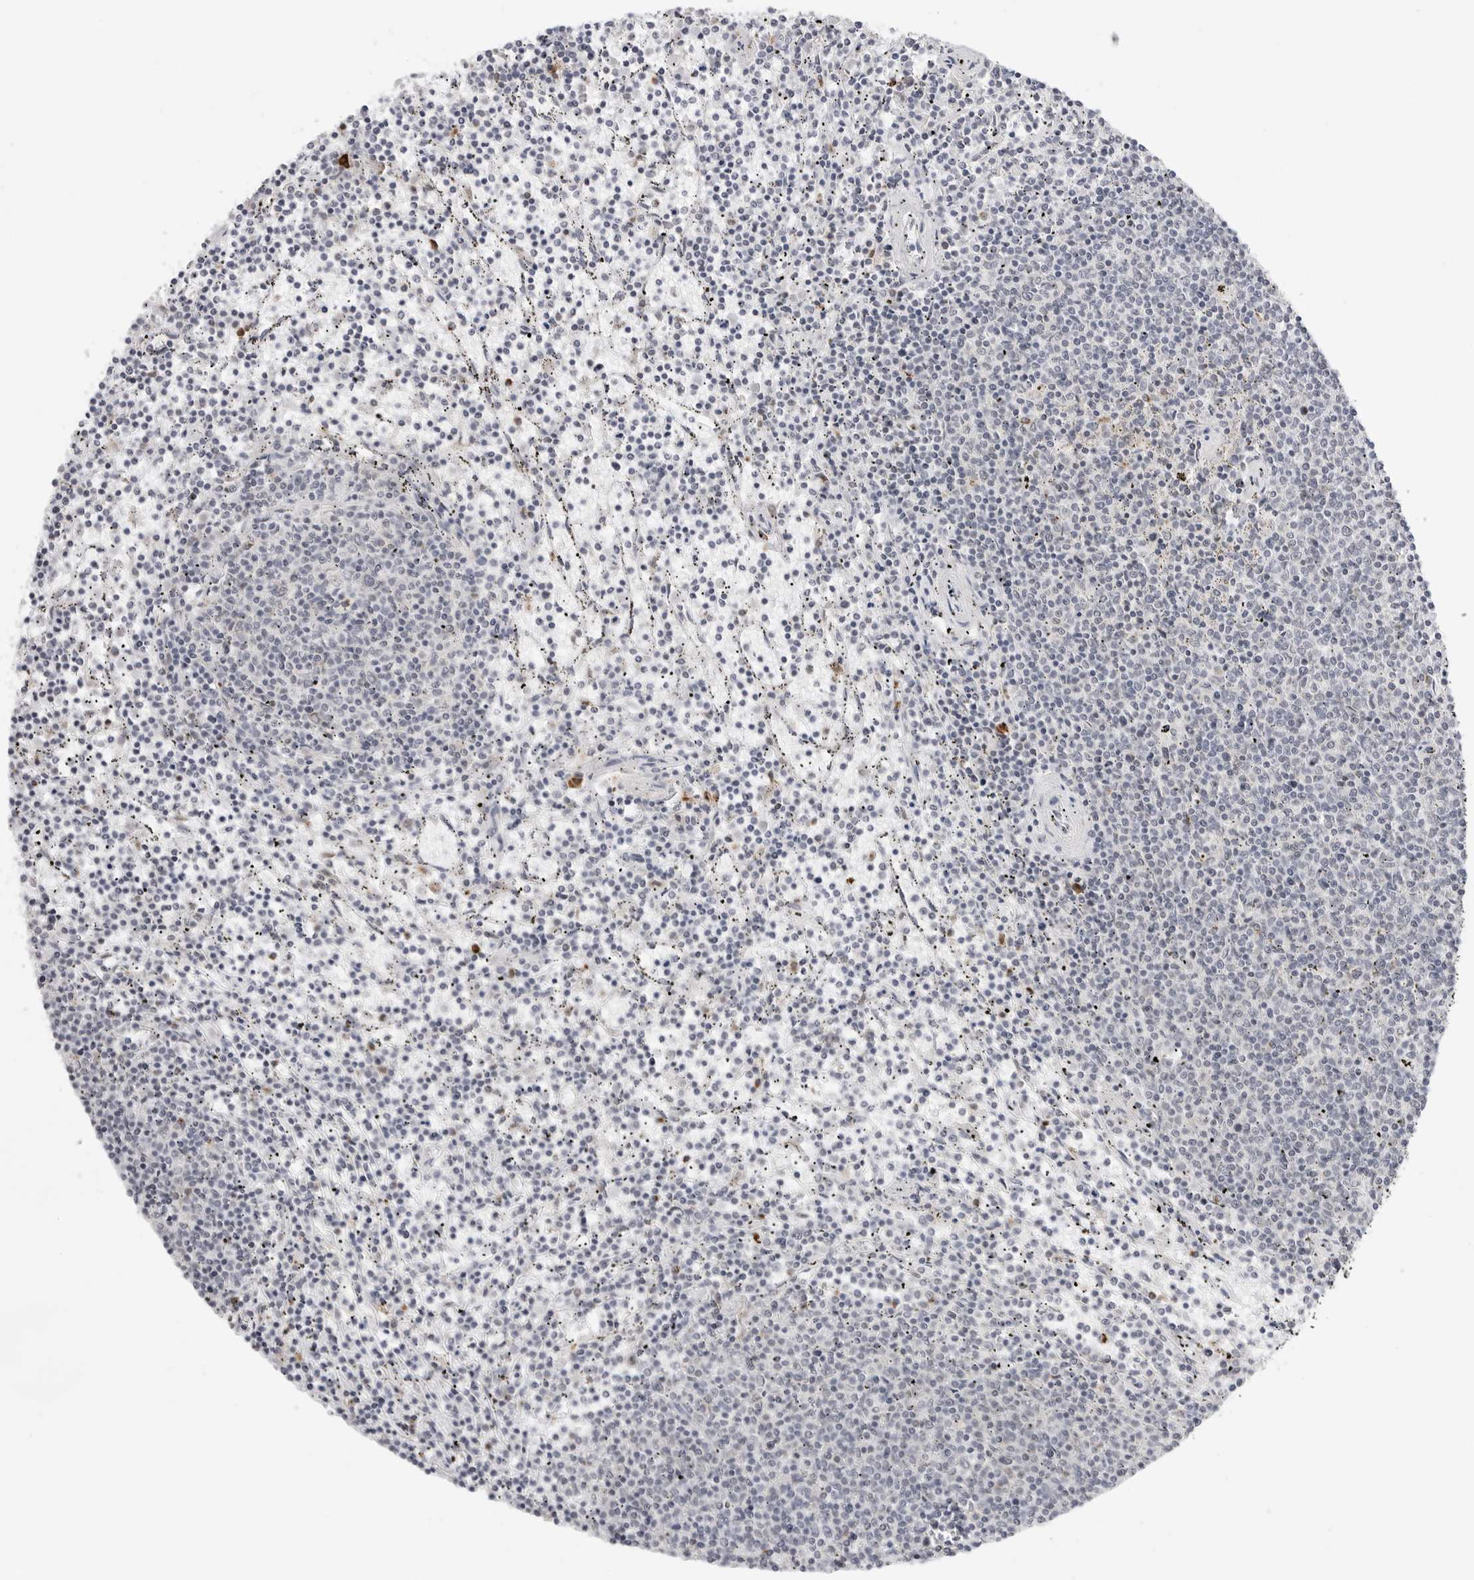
{"staining": {"intensity": "negative", "quantity": "none", "location": "none"}, "tissue": "lymphoma", "cell_type": "Tumor cells", "image_type": "cancer", "snomed": [{"axis": "morphology", "description": "Malignant lymphoma, non-Hodgkin's type, Low grade"}, {"axis": "topography", "description": "Spleen"}], "caption": "This micrograph is of low-grade malignant lymphoma, non-Hodgkin's type stained with immunohistochemistry to label a protein in brown with the nuclei are counter-stained blue. There is no positivity in tumor cells. (DAB (3,3'-diaminobenzidine) IHC with hematoxylin counter stain).", "gene": "RPN1", "patient": {"sex": "female", "age": 50}}